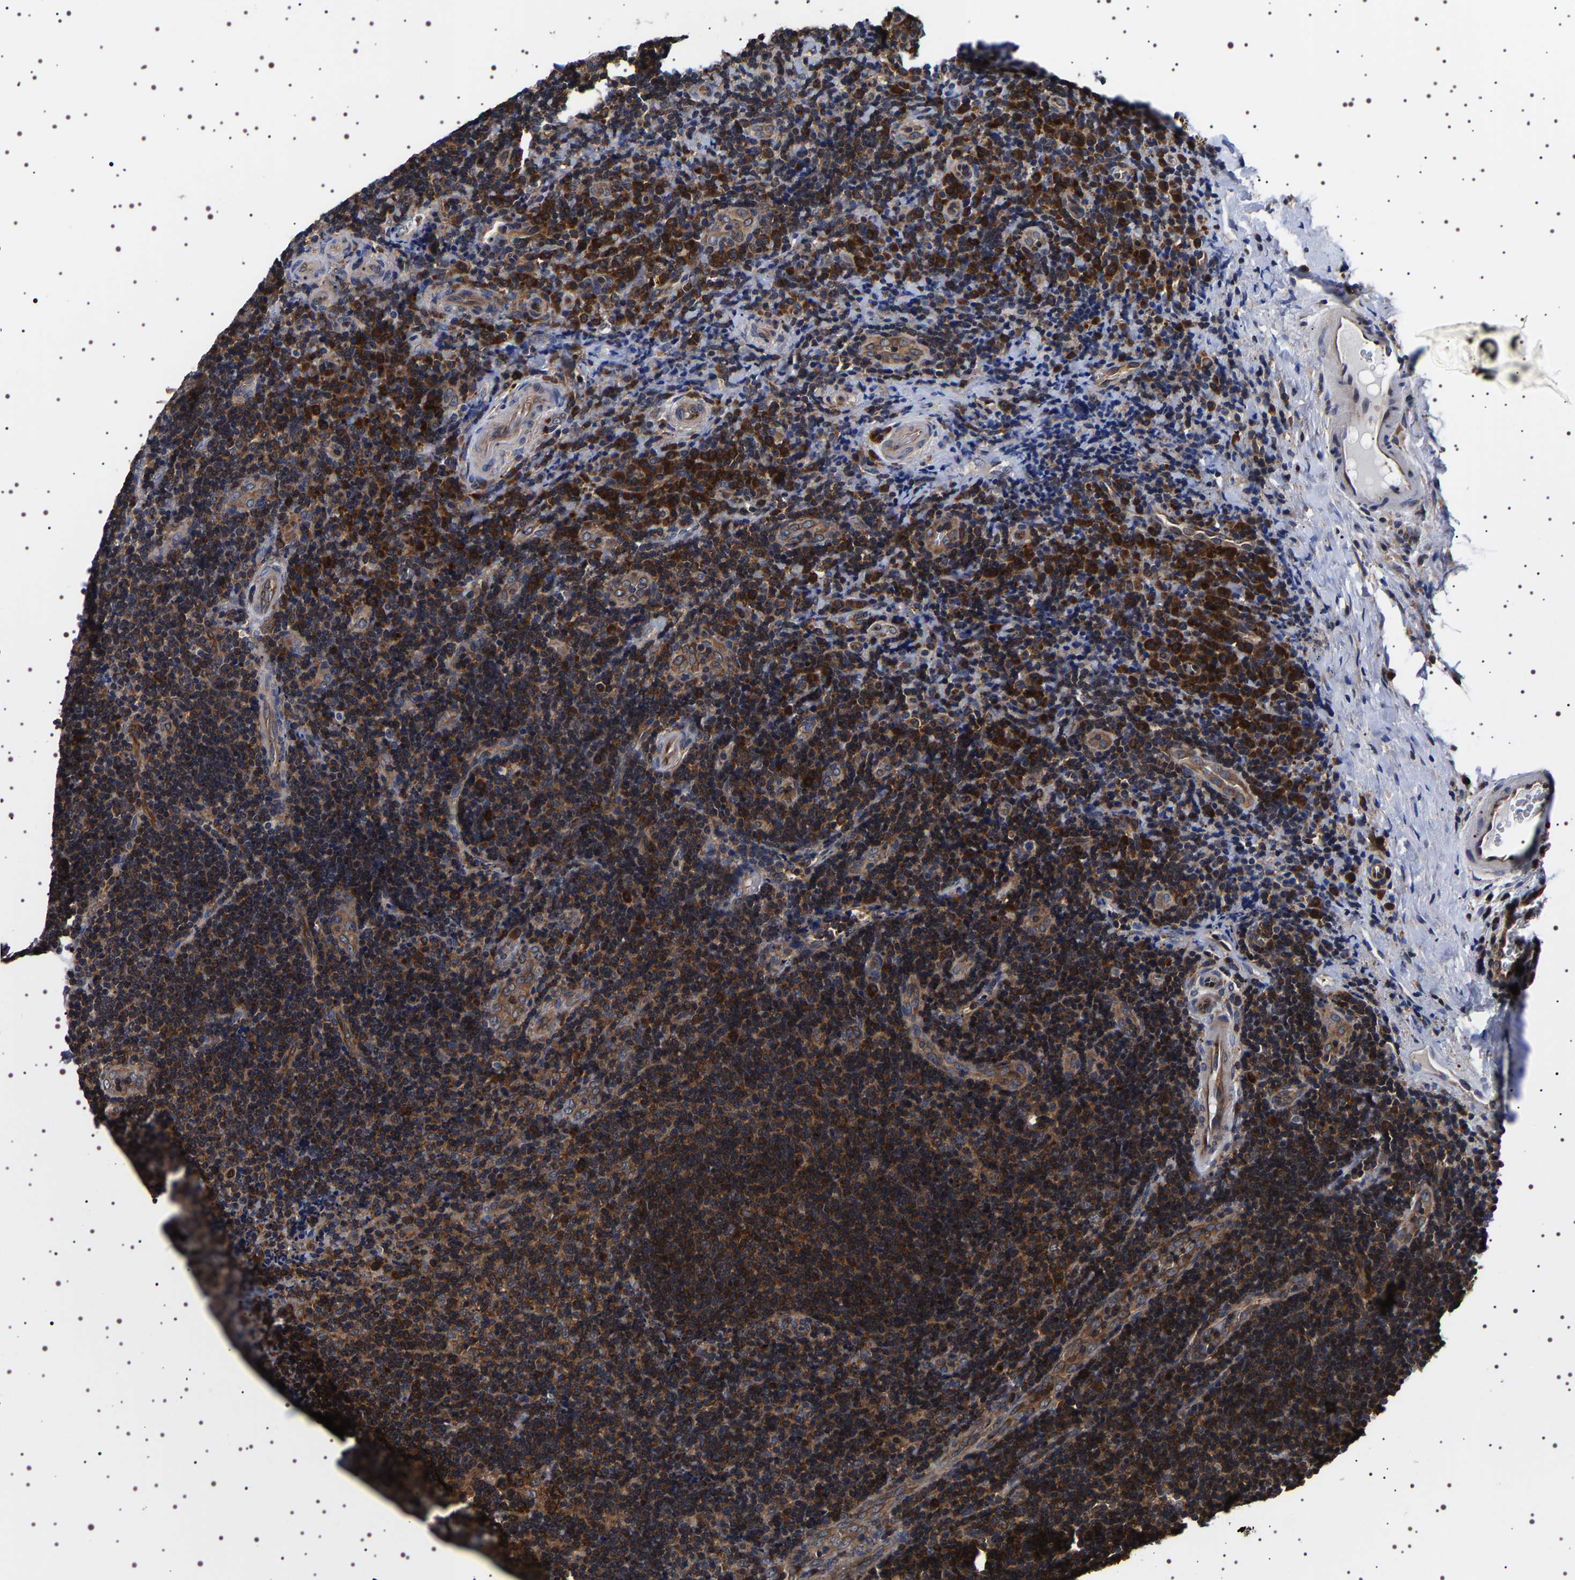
{"staining": {"intensity": "strong", "quantity": ">75%", "location": "cytoplasmic/membranous"}, "tissue": "lymphoma", "cell_type": "Tumor cells", "image_type": "cancer", "snomed": [{"axis": "morphology", "description": "Malignant lymphoma, non-Hodgkin's type, High grade"}, {"axis": "topography", "description": "Tonsil"}], "caption": "The image displays a brown stain indicating the presence of a protein in the cytoplasmic/membranous of tumor cells in lymphoma.", "gene": "DARS1", "patient": {"sex": "female", "age": 36}}